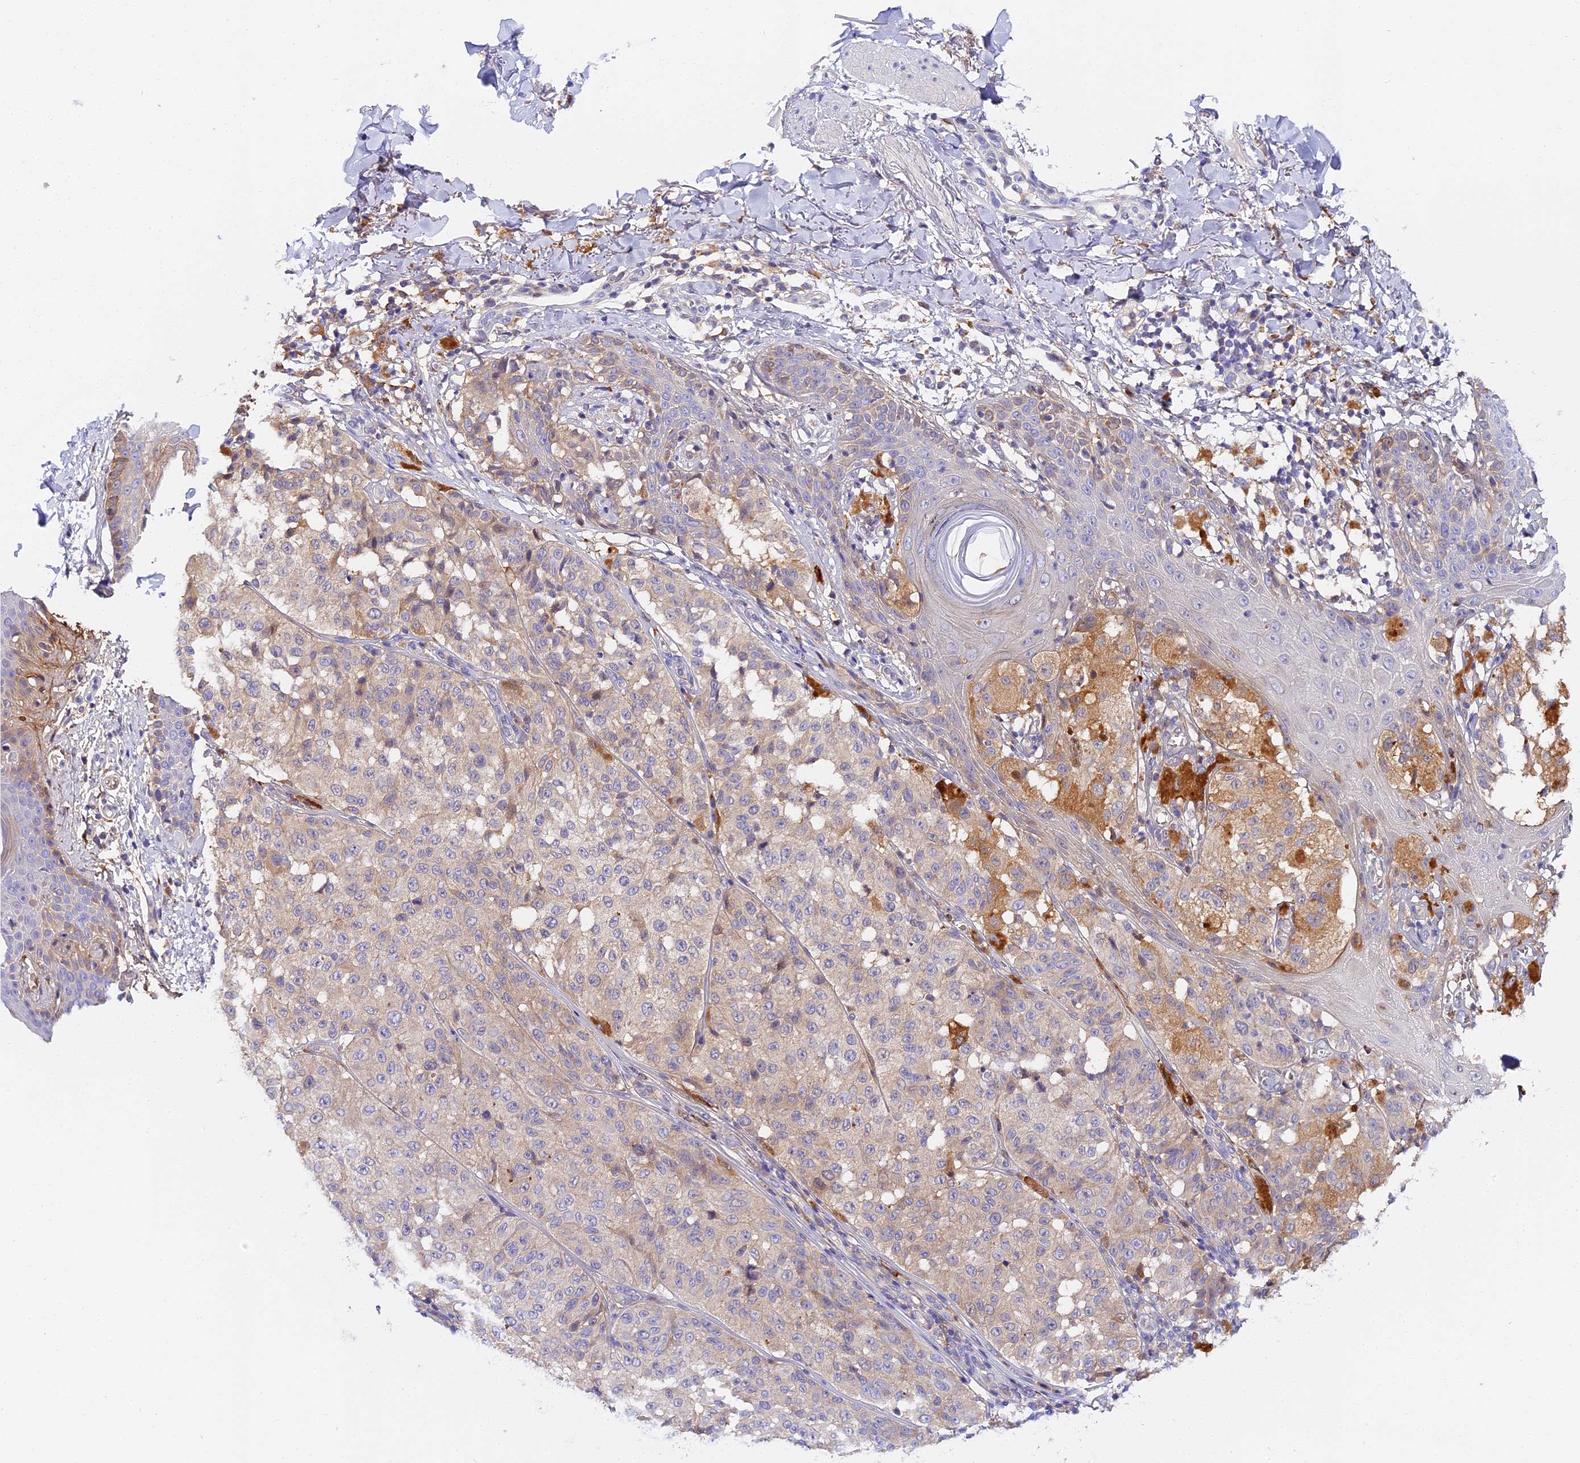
{"staining": {"intensity": "weak", "quantity": "<25%", "location": "cytoplasmic/membranous"}, "tissue": "melanoma", "cell_type": "Tumor cells", "image_type": "cancer", "snomed": [{"axis": "morphology", "description": "Malignant melanoma, NOS"}, {"axis": "topography", "description": "Skin"}], "caption": "A micrograph of malignant melanoma stained for a protein displays no brown staining in tumor cells.", "gene": "KATNB1", "patient": {"sex": "female", "age": 46}}